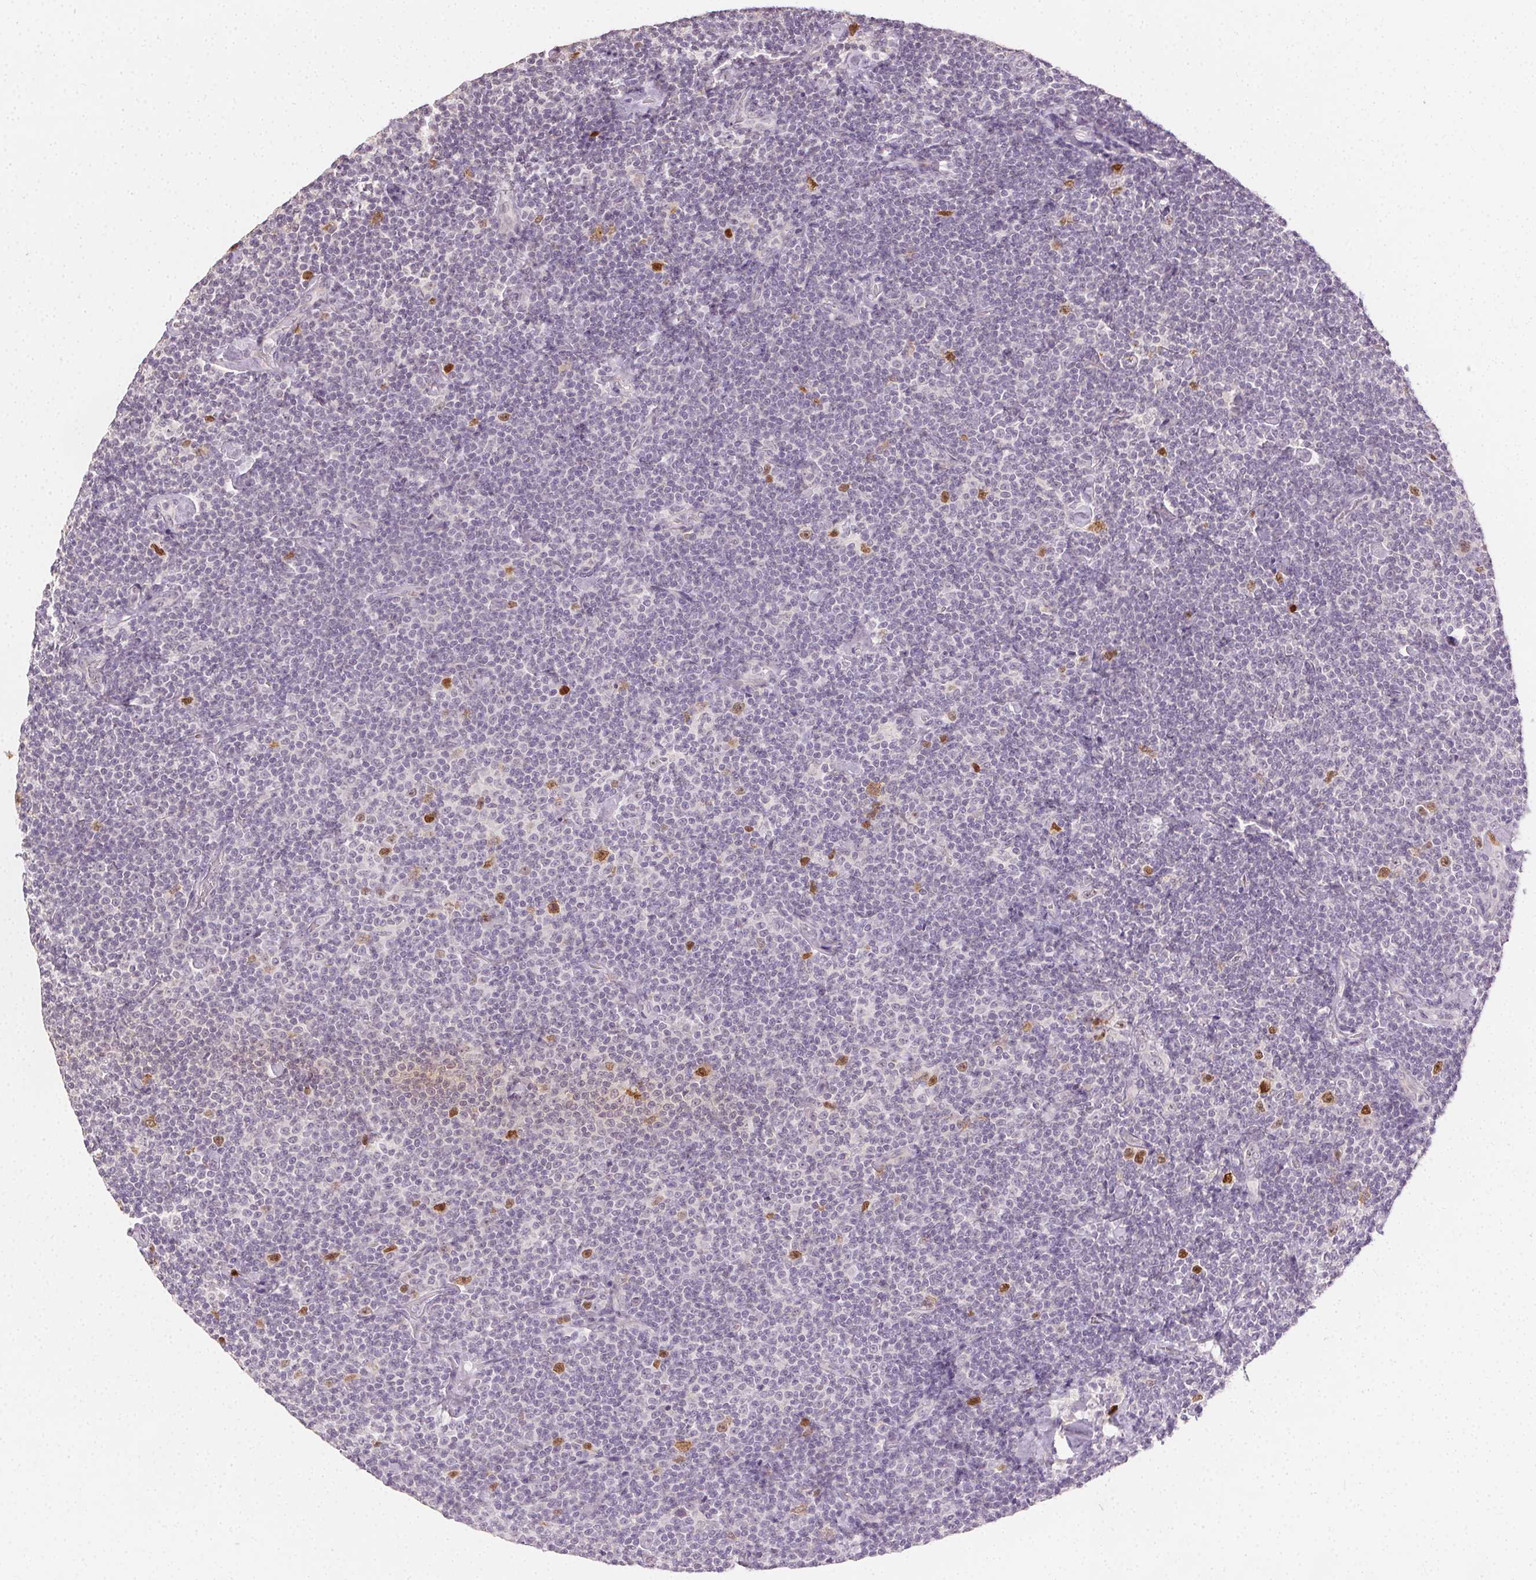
{"staining": {"intensity": "moderate", "quantity": "<25%", "location": "nuclear"}, "tissue": "lymphoma", "cell_type": "Tumor cells", "image_type": "cancer", "snomed": [{"axis": "morphology", "description": "Malignant lymphoma, non-Hodgkin's type, Low grade"}, {"axis": "topography", "description": "Lymph node"}], "caption": "Malignant lymphoma, non-Hodgkin's type (low-grade) was stained to show a protein in brown. There is low levels of moderate nuclear staining in about <25% of tumor cells. Nuclei are stained in blue.", "gene": "ANLN", "patient": {"sex": "male", "age": 81}}